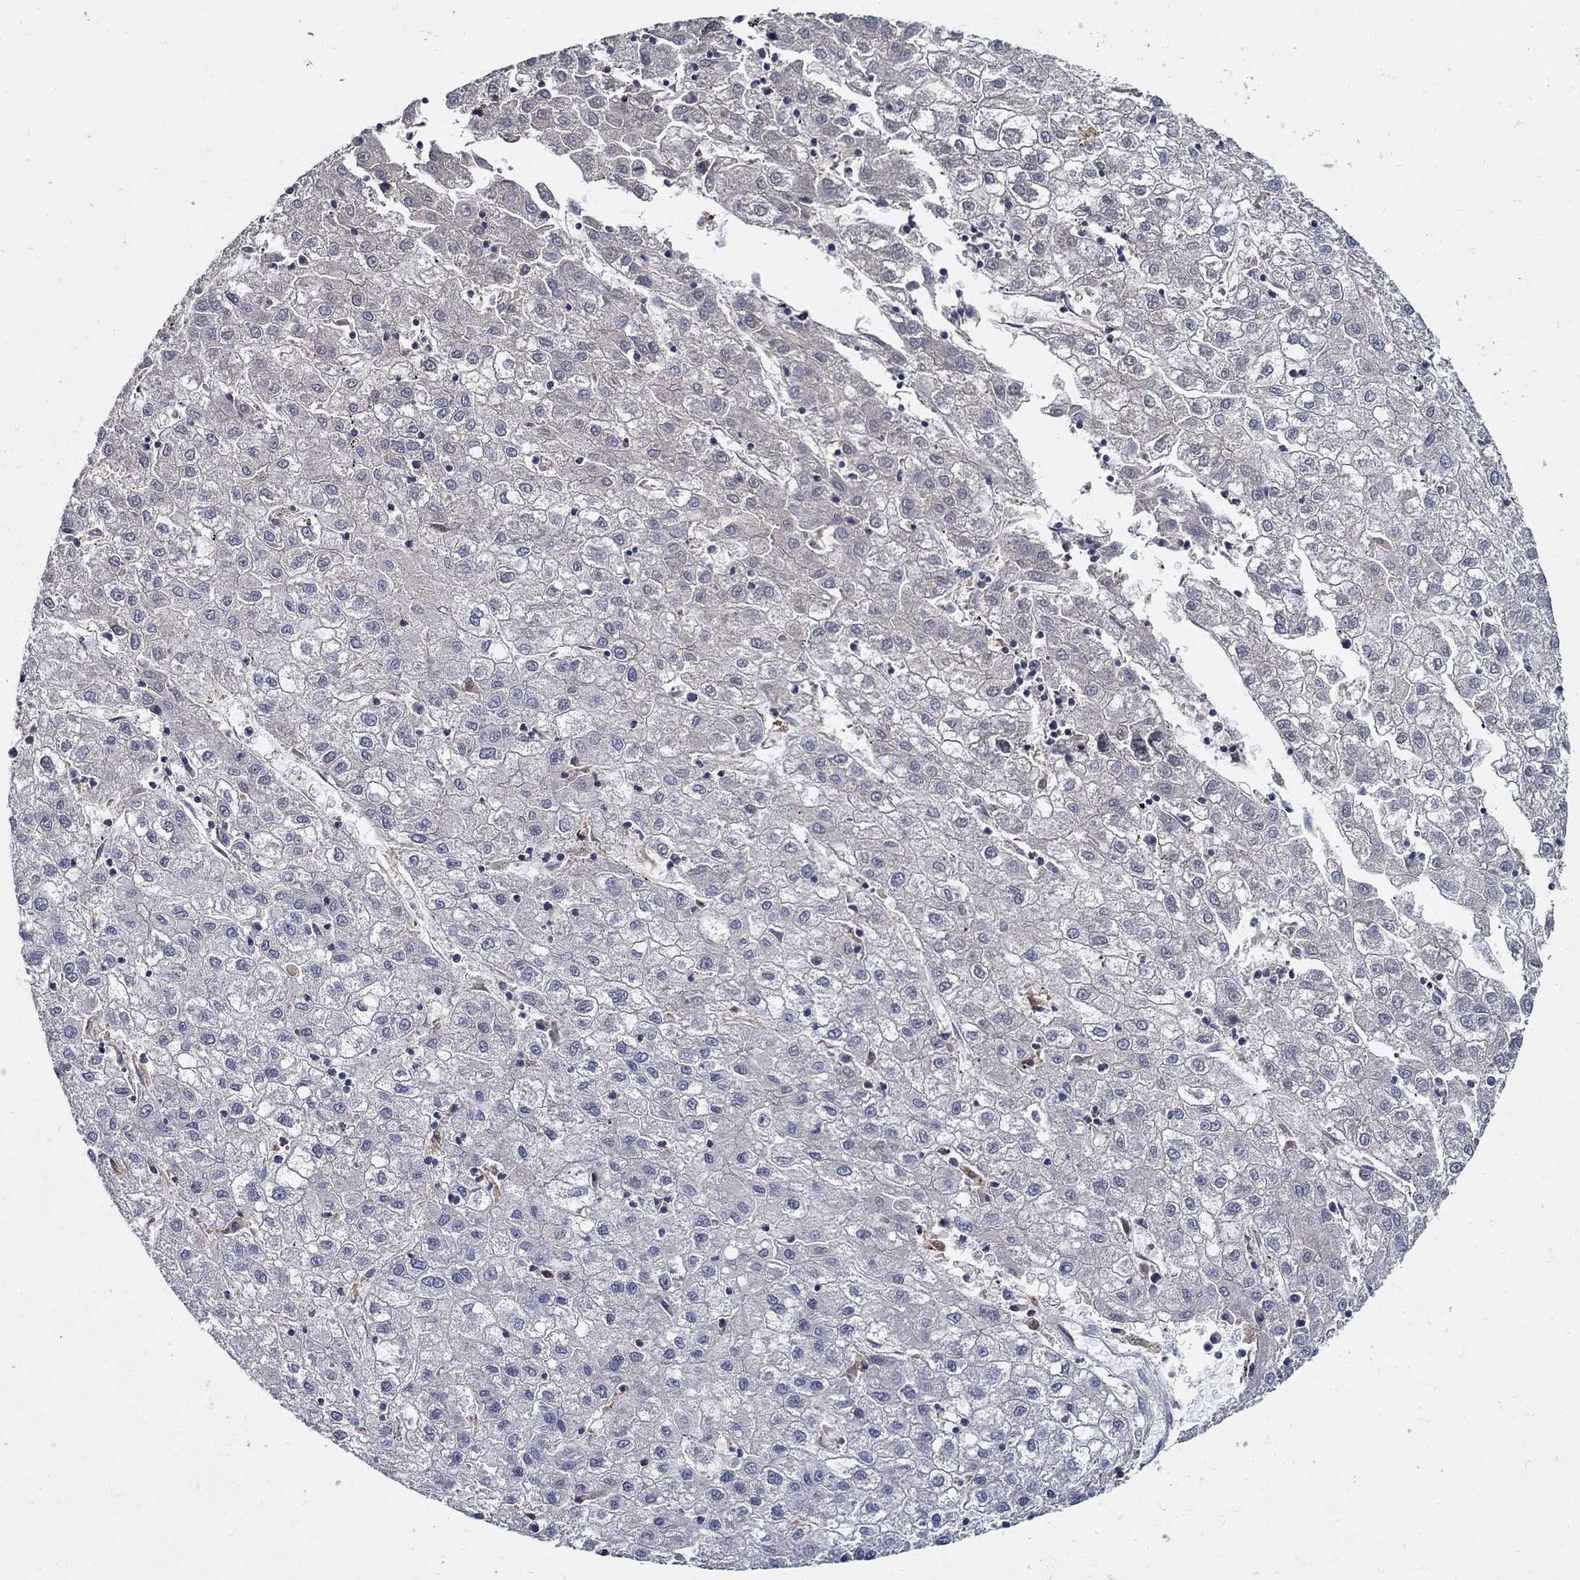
{"staining": {"intensity": "negative", "quantity": "none", "location": "none"}, "tissue": "liver cancer", "cell_type": "Tumor cells", "image_type": "cancer", "snomed": [{"axis": "morphology", "description": "Carcinoma, Hepatocellular, NOS"}, {"axis": "topography", "description": "Liver"}], "caption": "High magnification brightfield microscopy of liver hepatocellular carcinoma stained with DAB (brown) and counterstained with hematoxylin (blue): tumor cells show no significant expression.", "gene": "MTHFR", "patient": {"sex": "male", "age": 72}}